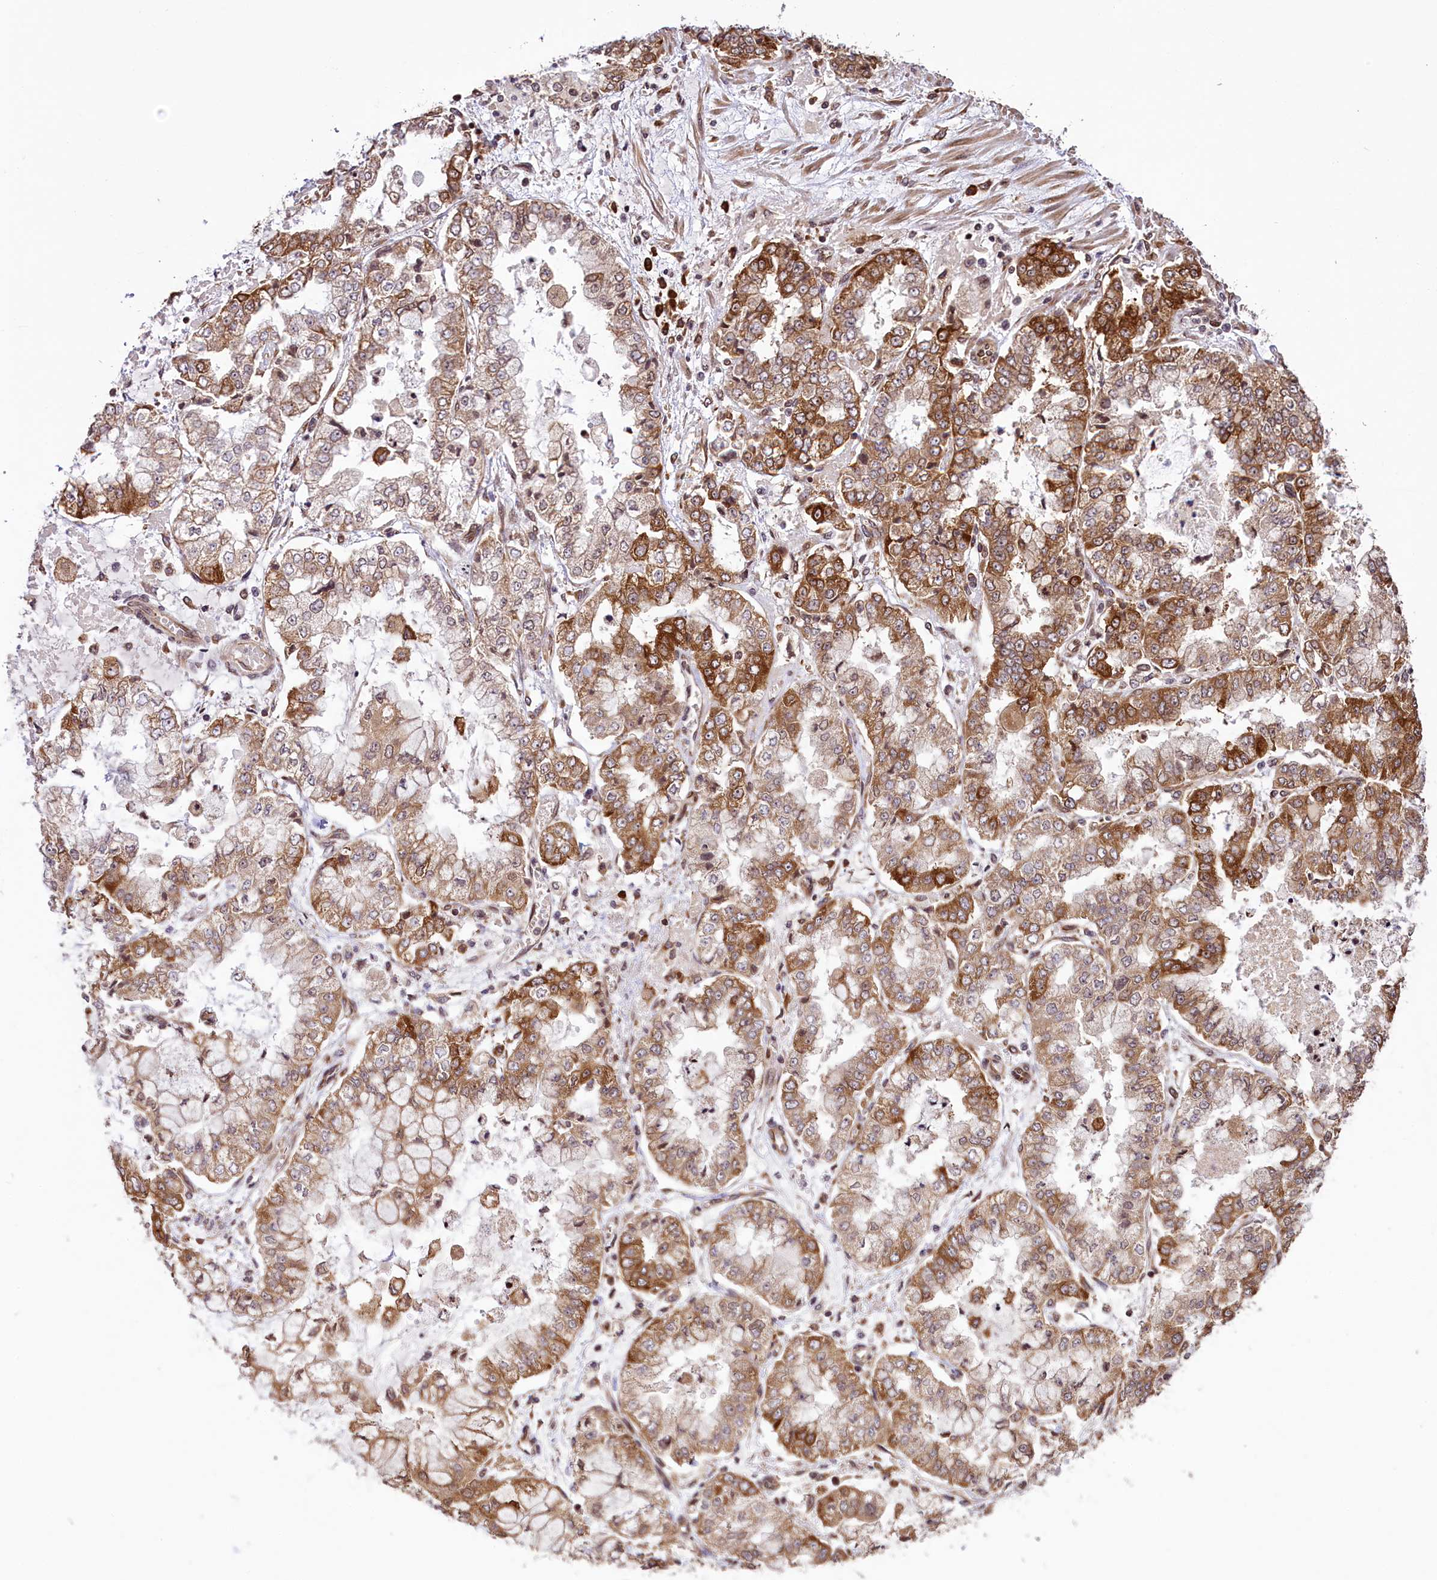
{"staining": {"intensity": "strong", "quantity": "25%-75%", "location": "cytoplasmic/membranous"}, "tissue": "stomach cancer", "cell_type": "Tumor cells", "image_type": "cancer", "snomed": [{"axis": "morphology", "description": "Adenocarcinoma, NOS"}, {"axis": "topography", "description": "Stomach"}], "caption": "Stomach cancer (adenocarcinoma) tissue shows strong cytoplasmic/membranous positivity in approximately 25%-75% of tumor cells", "gene": "LARP4", "patient": {"sex": "male", "age": 76}}